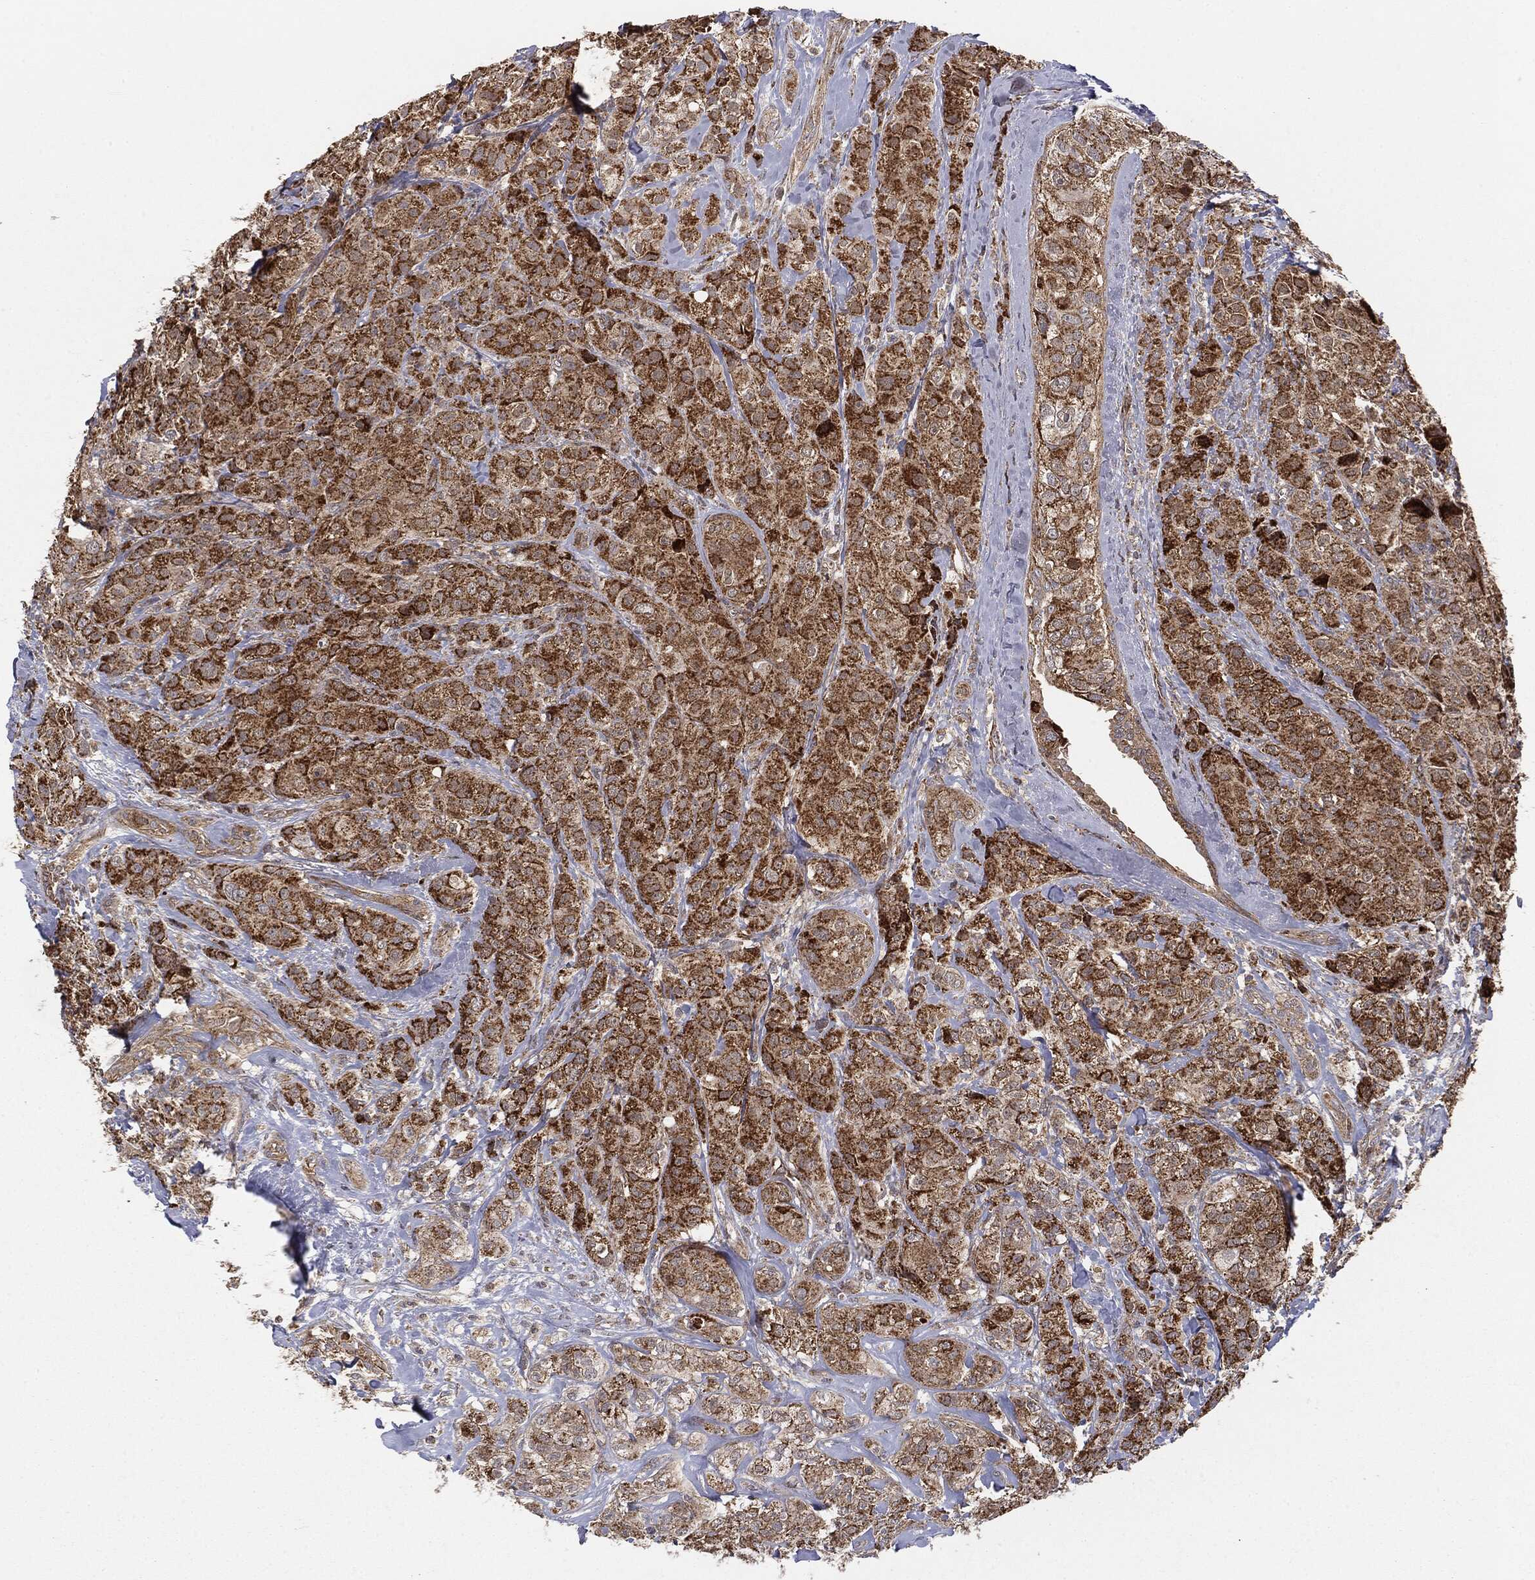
{"staining": {"intensity": "strong", "quantity": ">75%", "location": "cytoplasmic/membranous"}, "tissue": "breast cancer", "cell_type": "Tumor cells", "image_type": "cancer", "snomed": [{"axis": "morphology", "description": "Normal tissue, NOS"}, {"axis": "morphology", "description": "Duct carcinoma"}, {"axis": "topography", "description": "Breast"}], "caption": "A histopathology image of breast cancer (infiltrating ductal carcinoma) stained for a protein exhibits strong cytoplasmic/membranous brown staining in tumor cells.", "gene": "MTOR", "patient": {"sex": "female", "age": 43}}